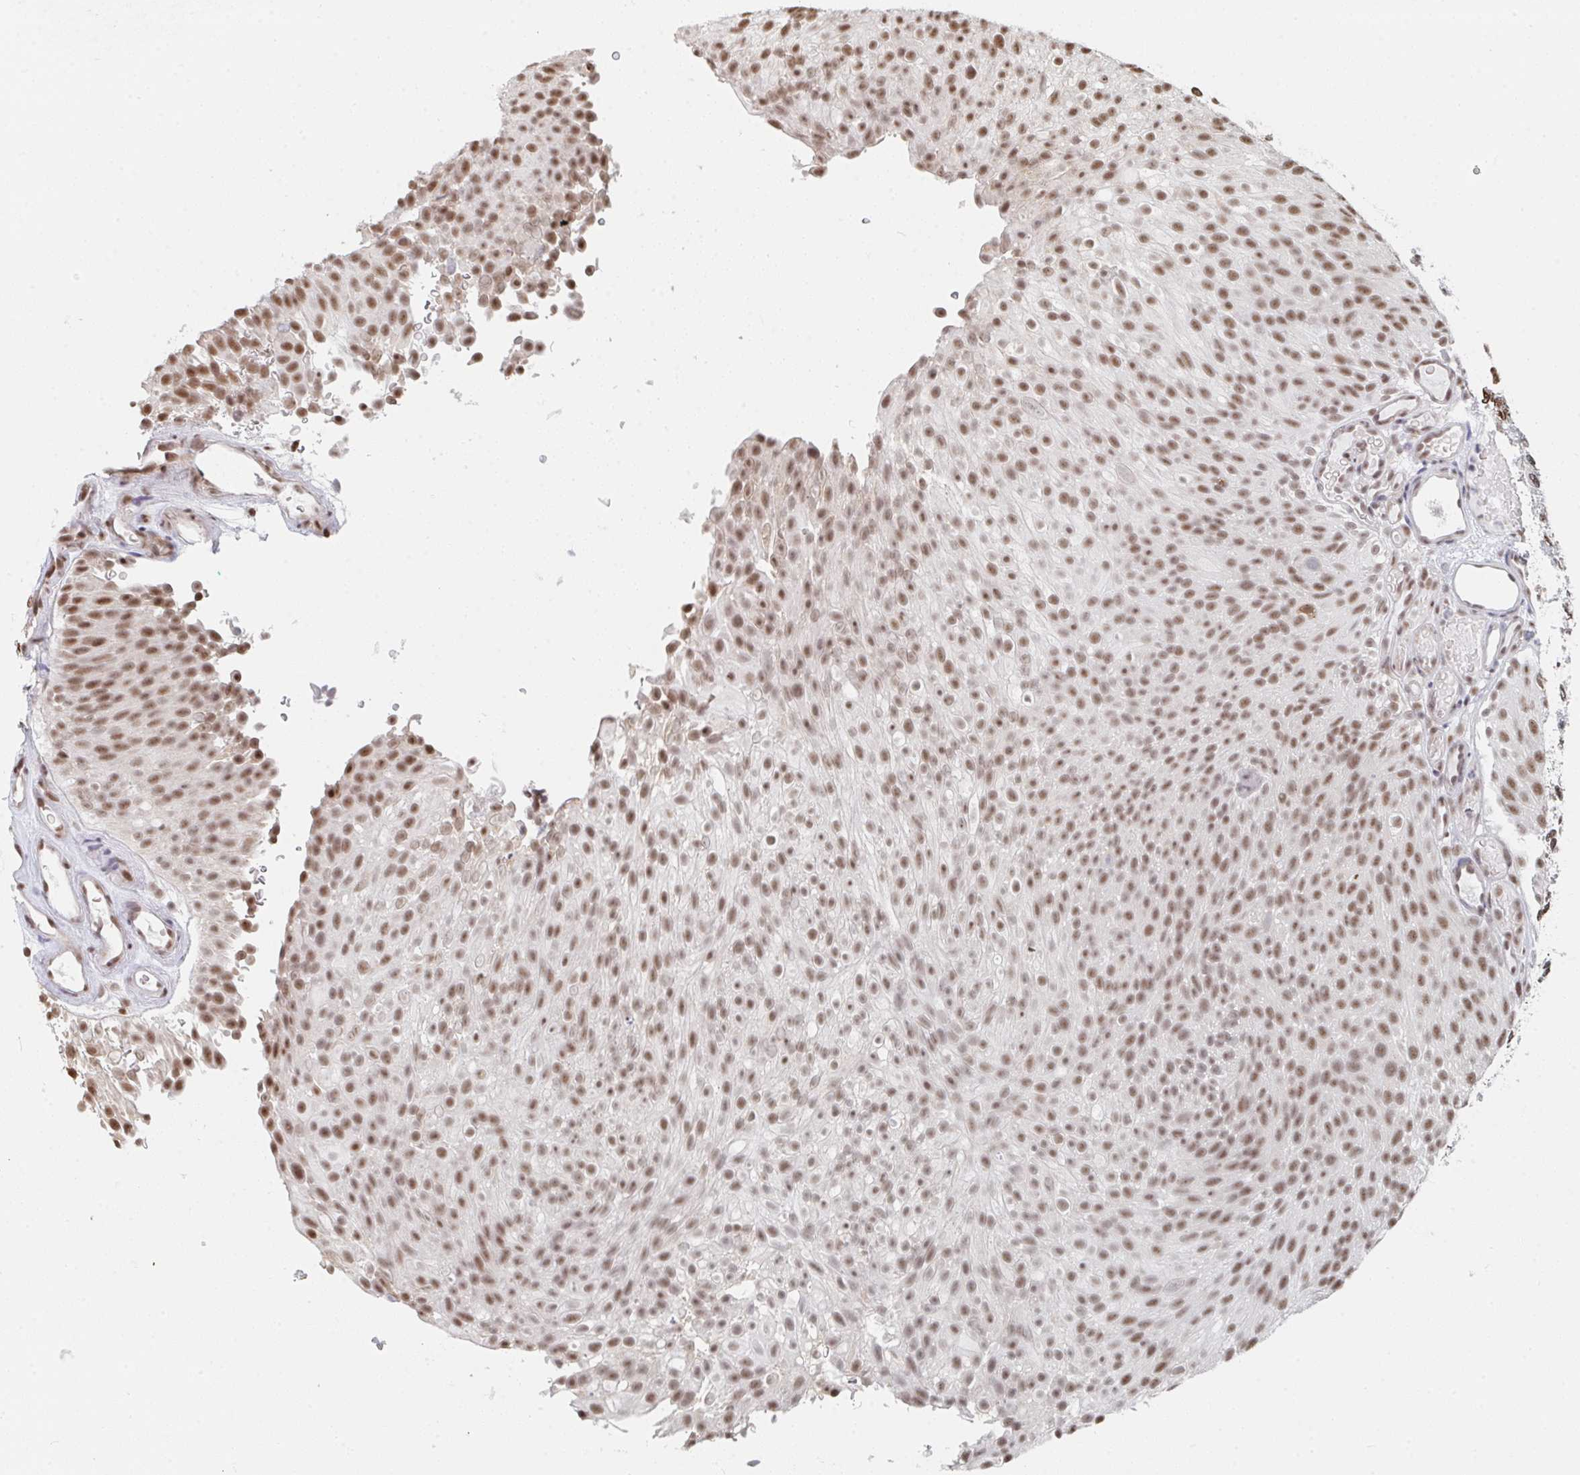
{"staining": {"intensity": "moderate", "quantity": ">75%", "location": "nuclear"}, "tissue": "urothelial cancer", "cell_type": "Tumor cells", "image_type": "cancer", "snomed": [{"axis": "morphology", "description": "Urothelial carcinoma, Low grade"}, {"axis": "topography", "description": "Urinary bladder"}], "caption": "Urothelial carcinoma (low-grade) stained with a protein marker displays moderate staining in tumor cells.", "gene": "MBNL1", "patient": {"sex": "male", "age": 78}}